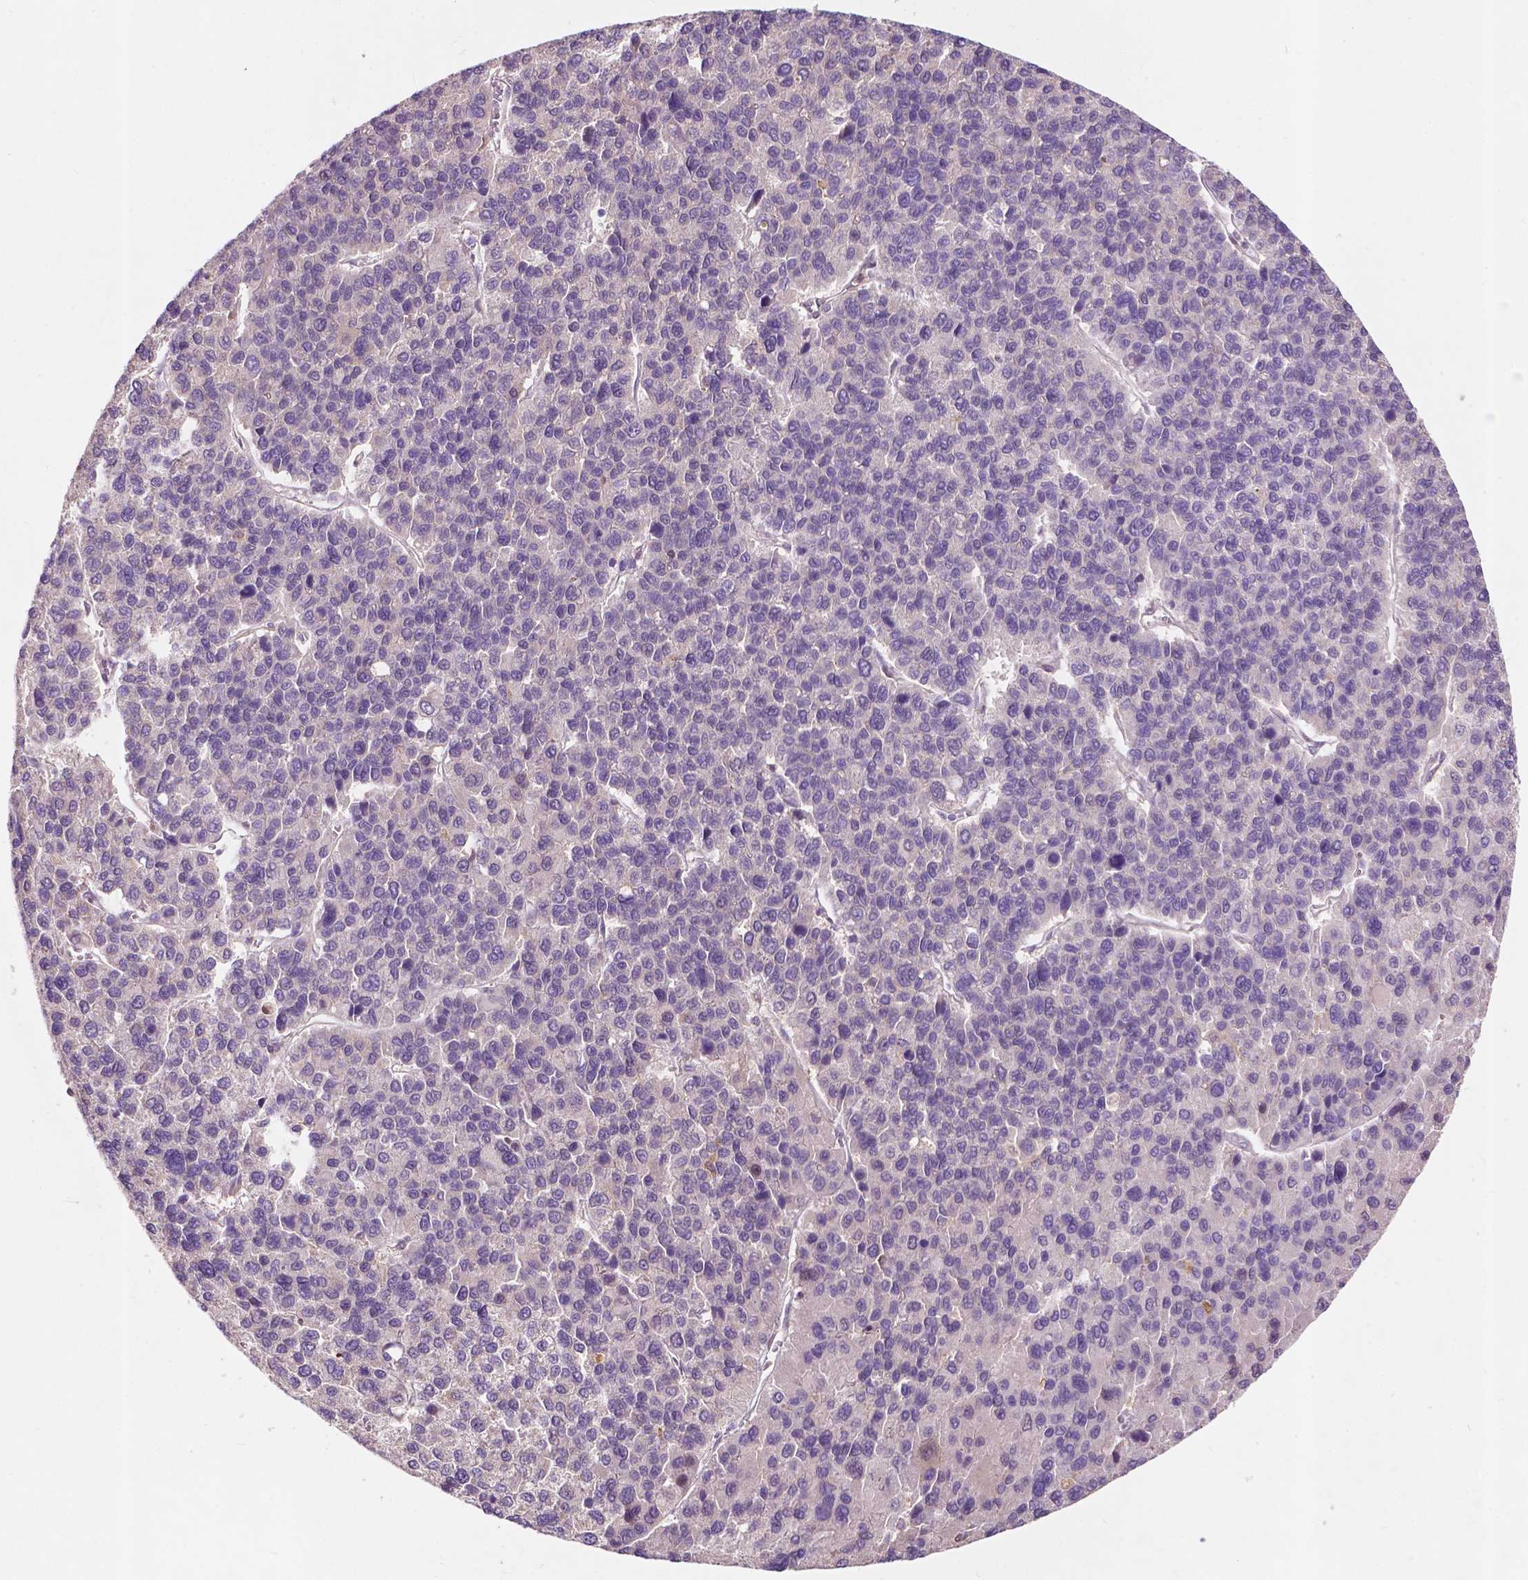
{"staining": {"intensity": "negative", "quantity": "none", "location": "none"}, "tissue": "liver cancer", "cell_type": "Tumor cells", "image_type": "cancer", "snomed": [{"axis": "morphology", "description": "Carcinoma, Hepatocellular, NOS"}, {"axis": "topography", "description": "Liver"}], "caption": "Protein analysis of liver cancer (hepatocellular carcinoma) reveals no significant expression in tumor cells. (Immunohistochemistry (ihc), brightfield microscopy, high magnification).", "gene": "GPR37", "patient": {"sex": "female", "age": 41}}